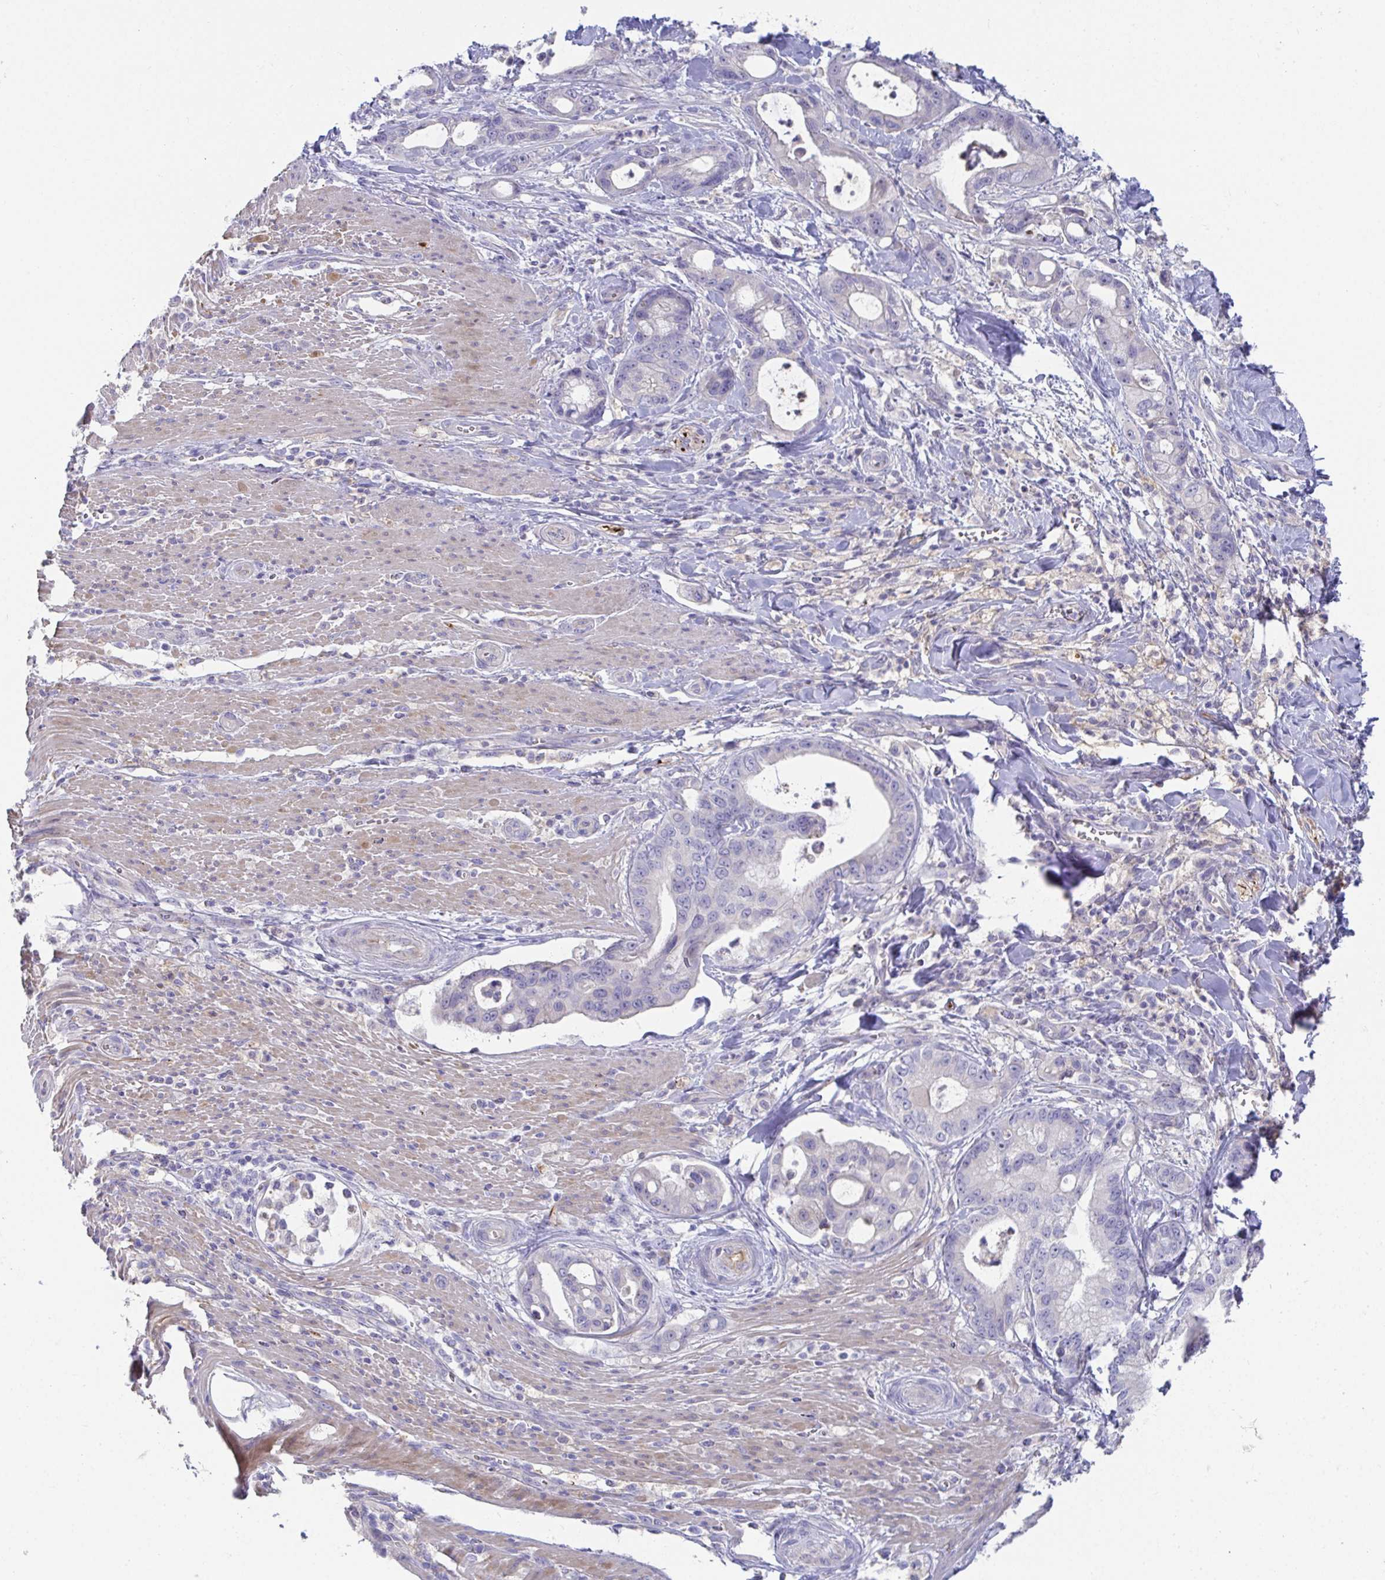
{"staining": {"intensity": "negative", "quantity": "none", "location": "none"}, "tissue": "pancreatic cancer", "cell_type": "Tumor cells", "image_type": "cancer", "snomed": [{"axis": "morphology", "description": "Adenocarcinoma, NOS"}, {"axis": "topography", "description": "Pancreas"}], "caption": "Immunohistochemical staining of human adenocarcinoma (pancreatic) displays no significant positivity in tumor cells.", "gene": "ANO5", "patient": {"sex": "male", "age": 68}}